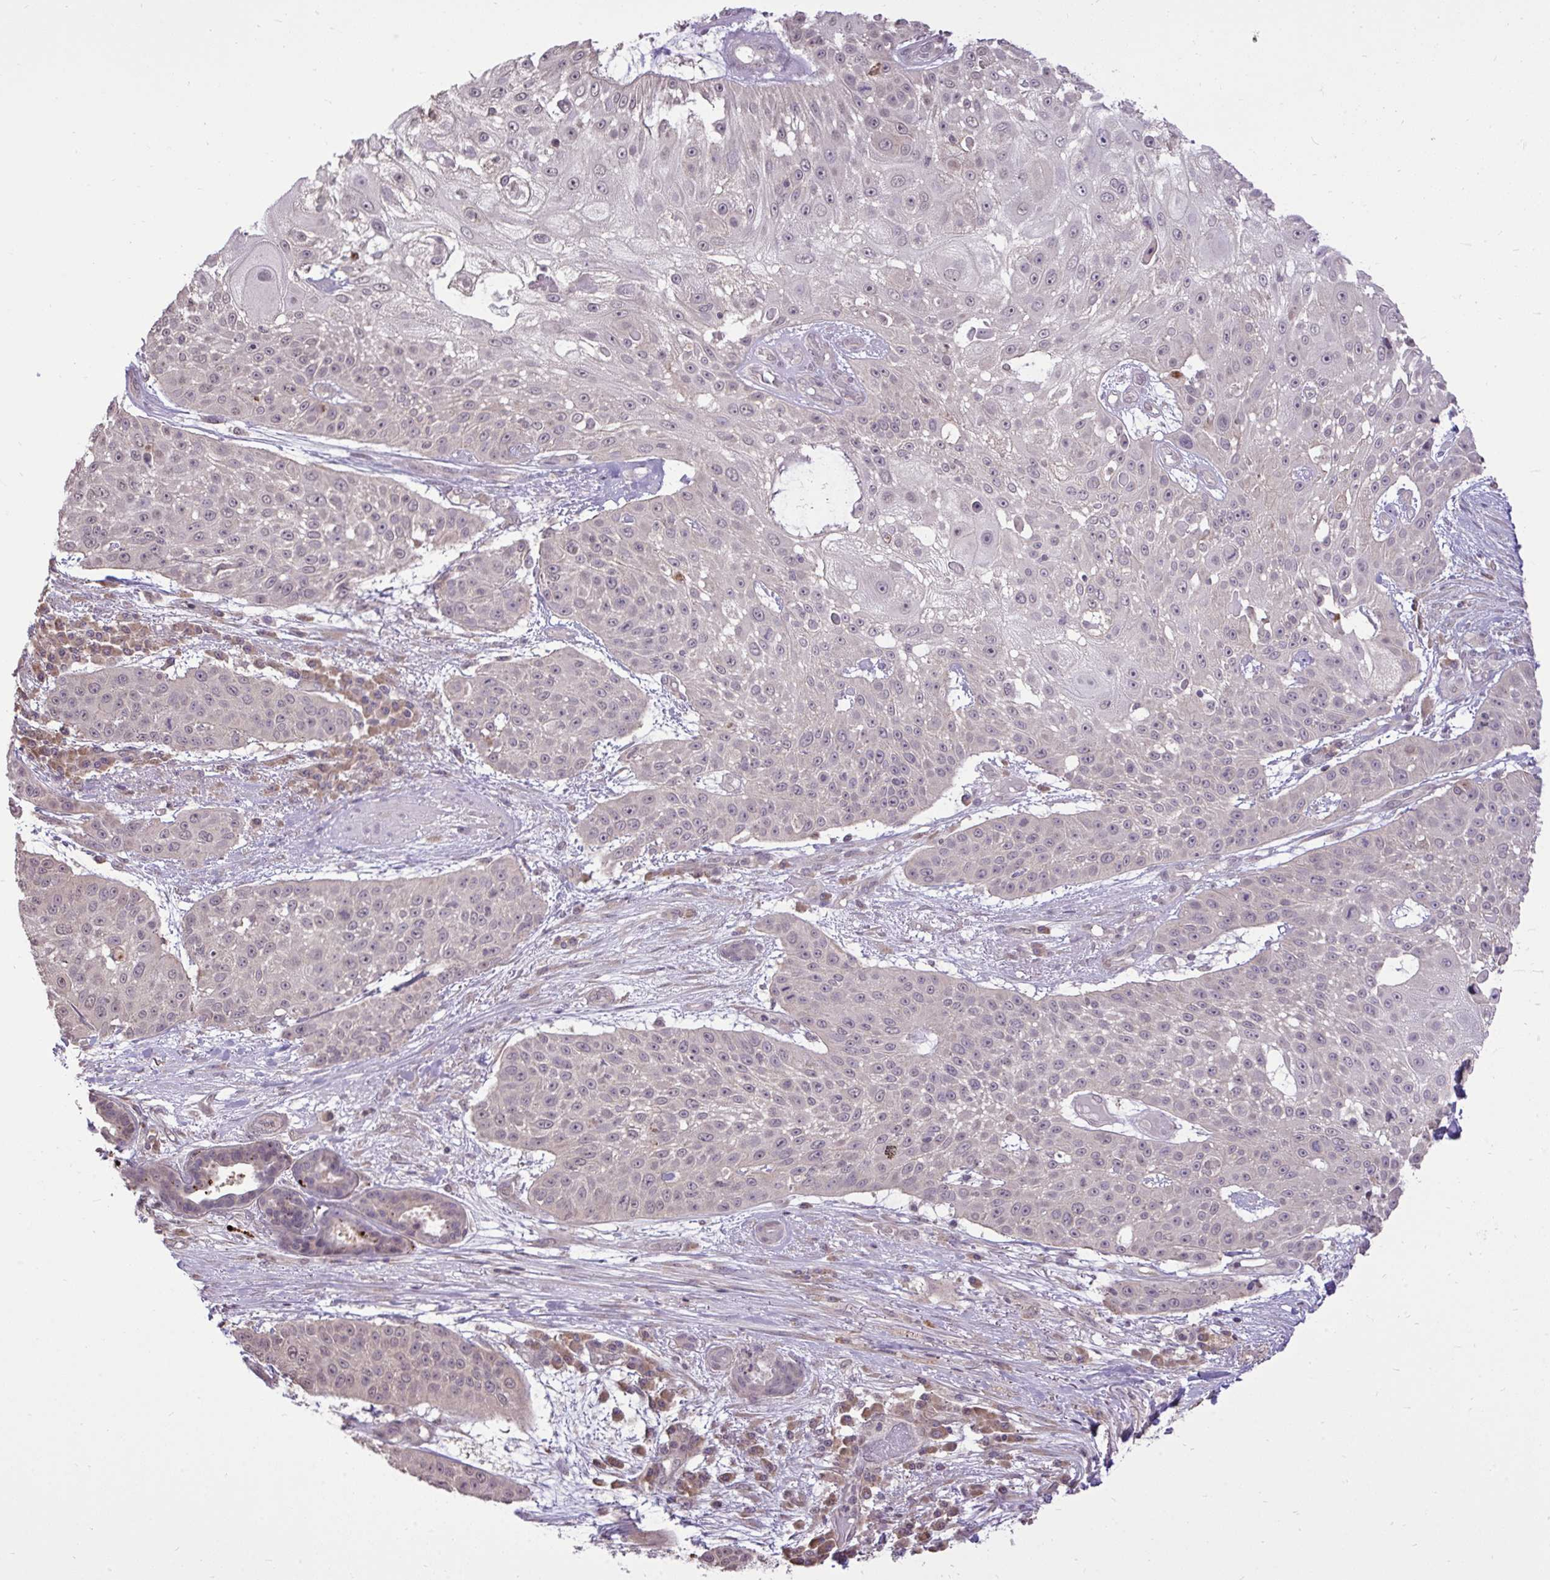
{"staining": {"intensity": "negative", "quantity": "none", "location": "none"}, "tissue": "skin cancer", "cell_type": "Tumor cells", "image_type": "cancer", "snomed": [{"axis": "morphology", "description": "Squamous cell carcinoma, NOS"}, {"axis": "topography", "description": "Skin"}], "caption": "This is an immunohistochemistry (IHC) photomicrograph of human squamous cell carcinoma (skin). There is no expression in tumor cells.", "gene": "CYP20A1", "patient": {"sex": "female", "age": 86}}